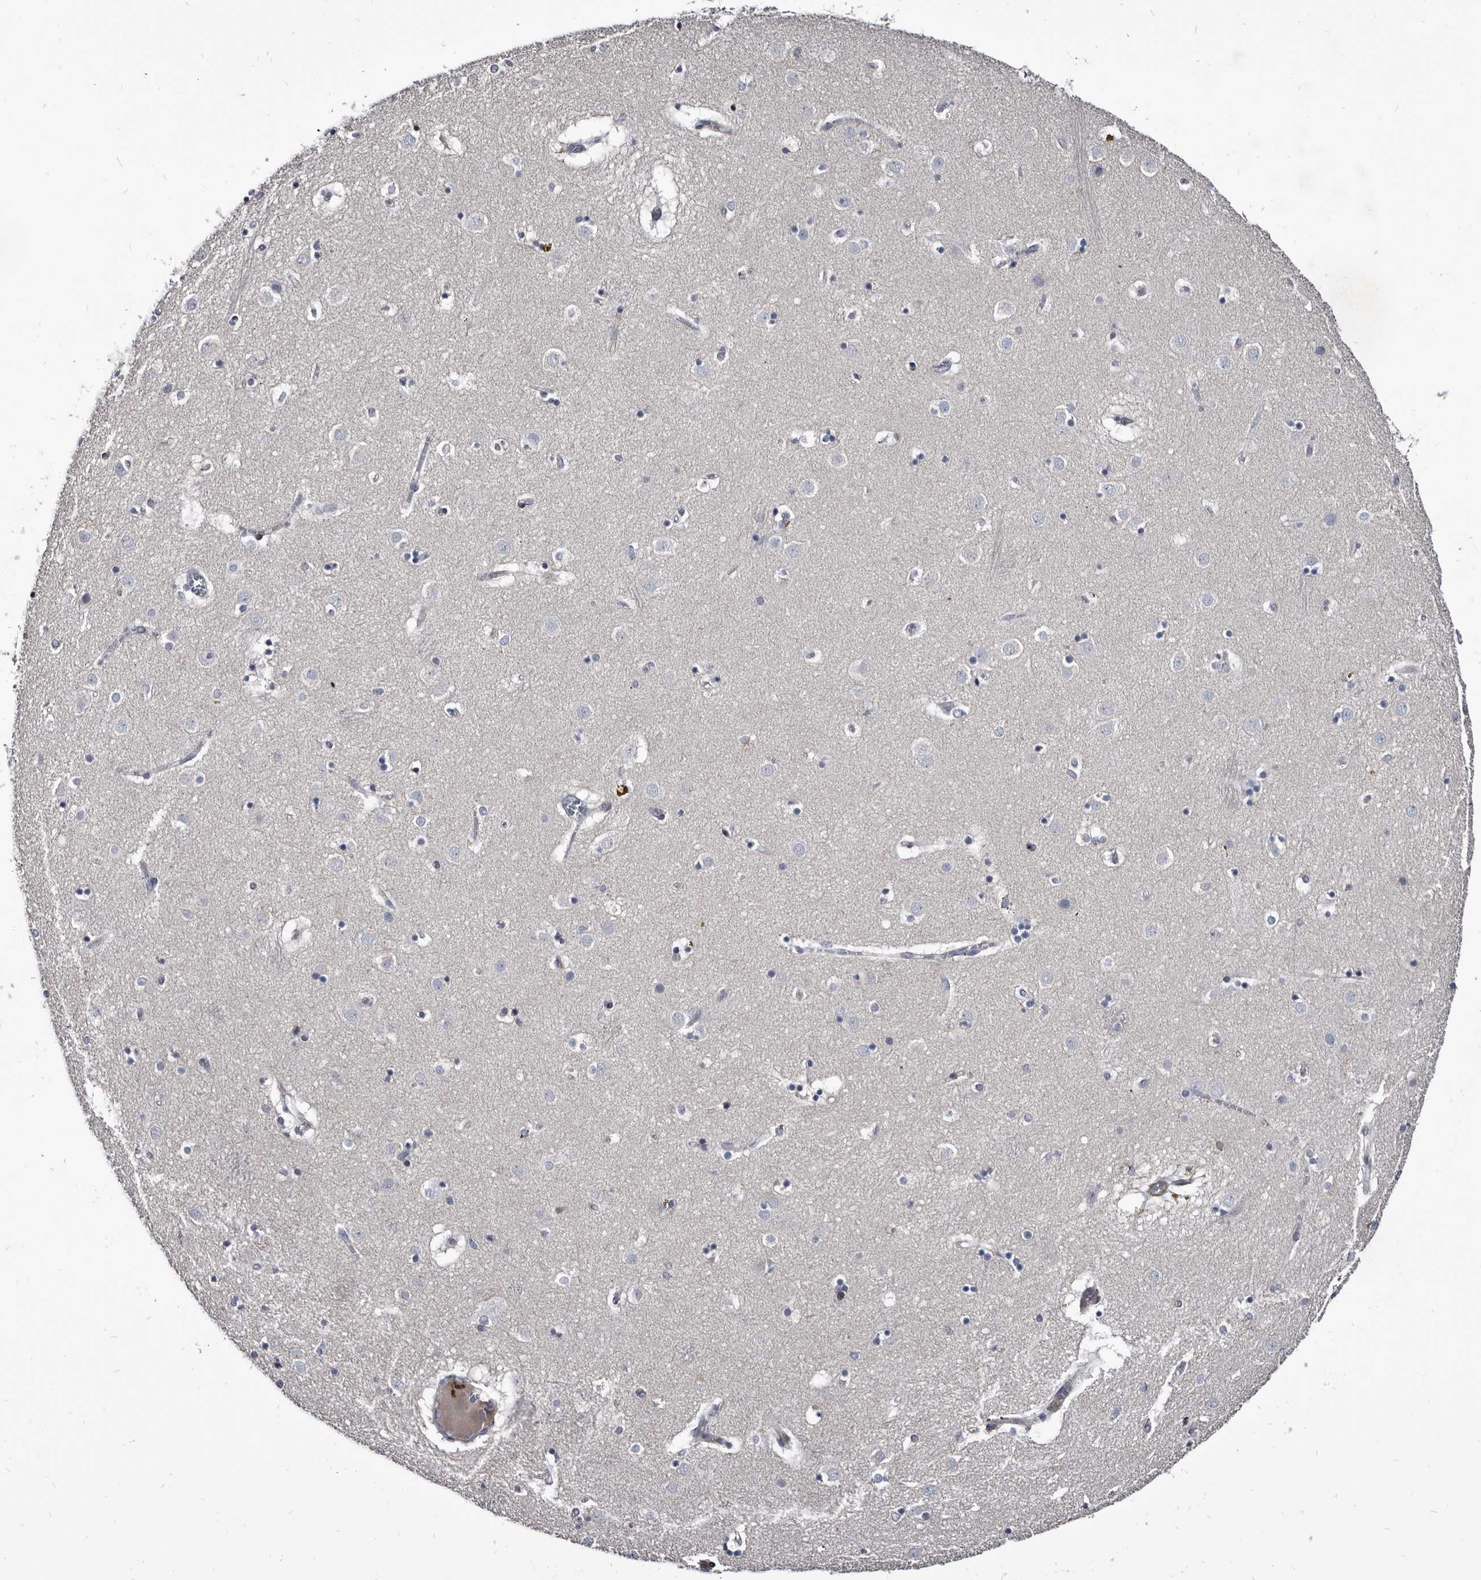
{"staining": {"intensity": "negative", "quantity": "none", "location": "none"}, "tissue": "caudate", "cell_type": "Glial cells", "image_type": "normal", "snomed": [{"axis": "morphology", "description": "Normal tissue, NOS"}, {"axis": "topography", "description": "Lateral ventricle wall"}], "caption": "The histopathology image exhibits no significant positivity in glial cells of caudate. Brightfield microscopy of immunohistochemistry (IHC) stained with DAB (brown) and hematoxylin (blue), captured at high magnification.", "gene": "PRSS8", "patient": {"sex": "male", "age": 70}}